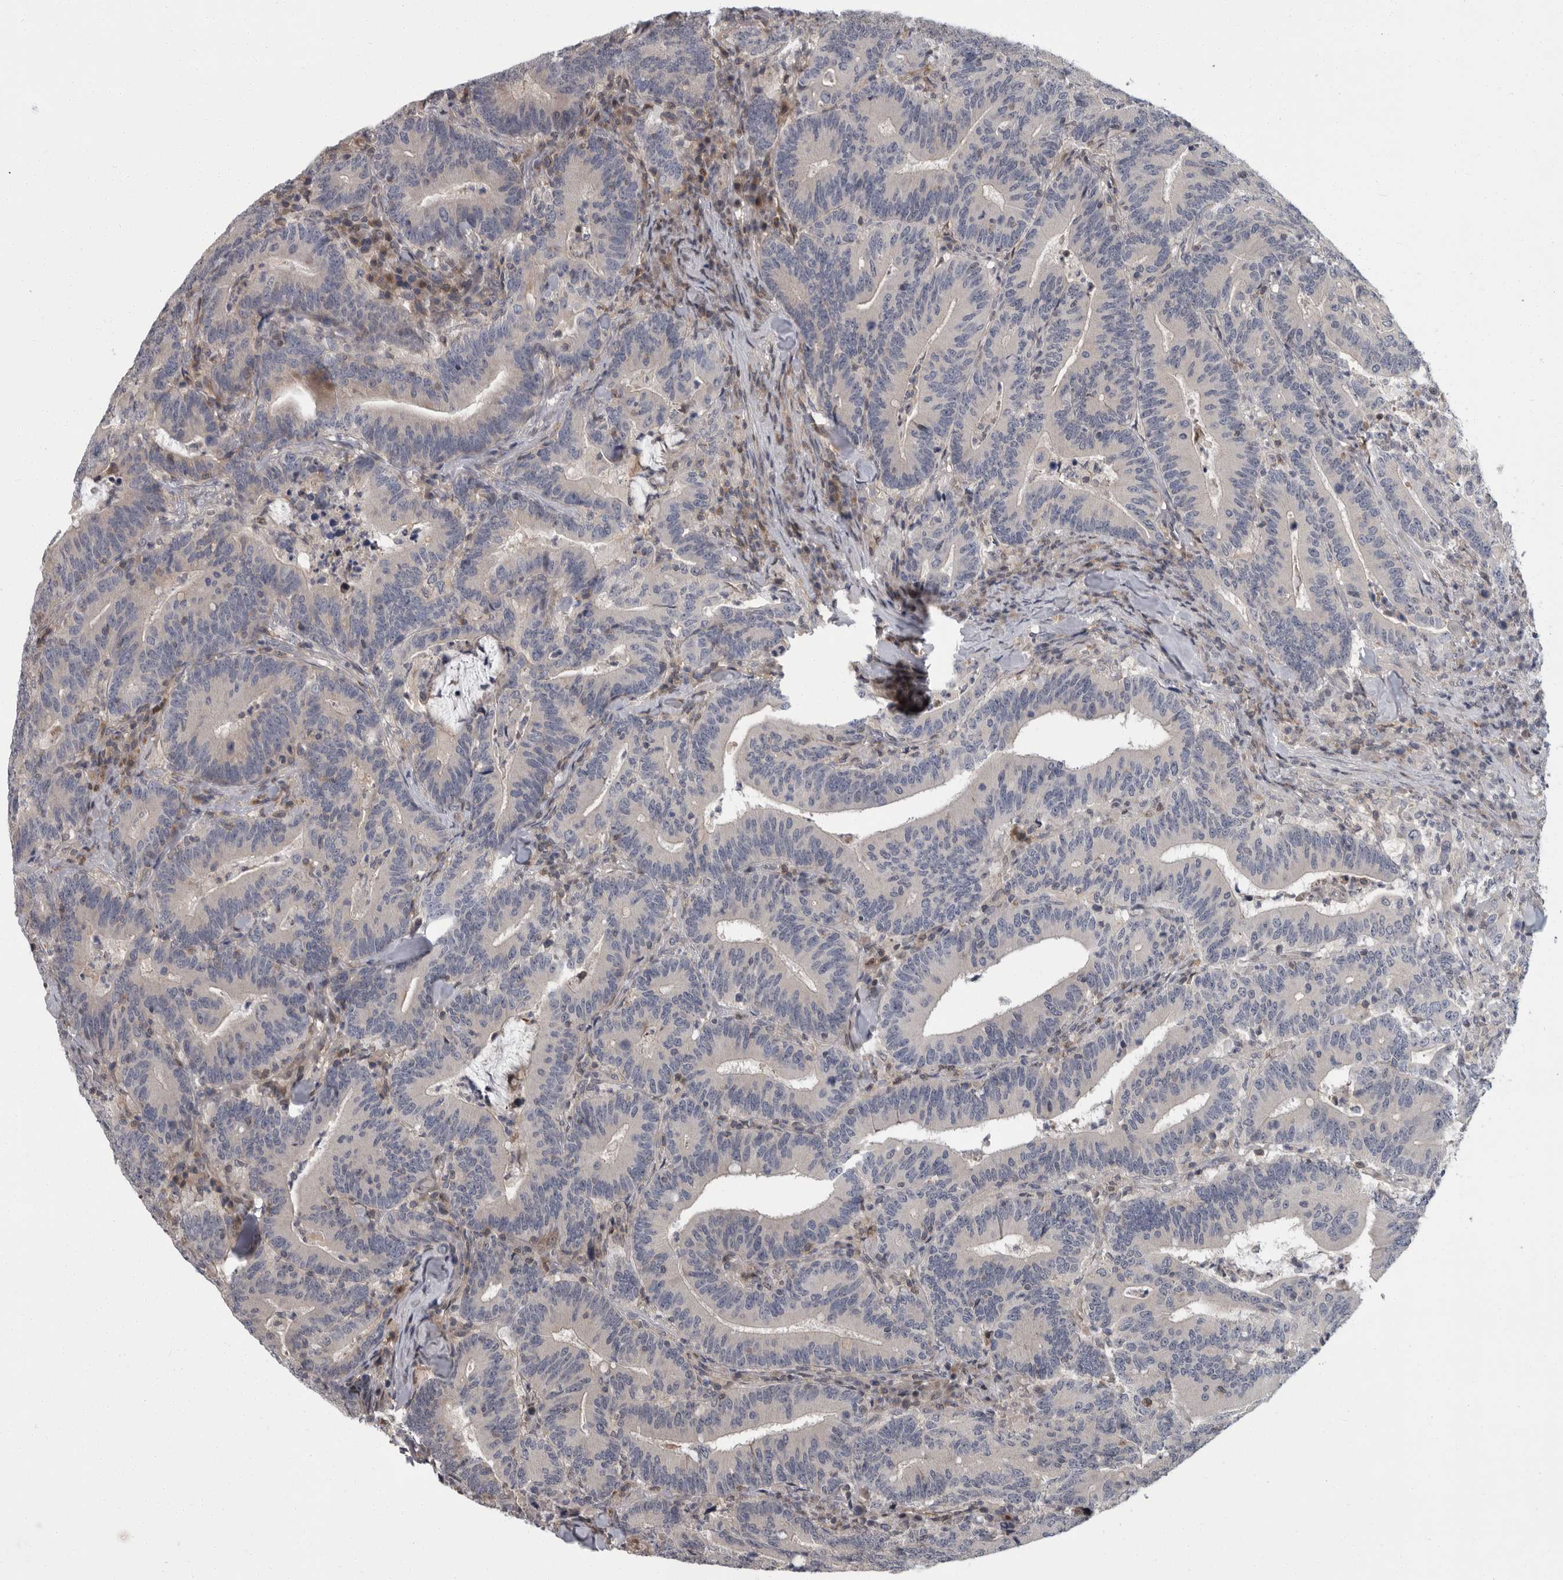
{"staining": {"intensity": "weak", "quantity": "<25%", "location": "cytoplasmic/membranous"}, "tissue": "colorectal cancer", "cell_type": "Tumor cells", "image_type": "cancer", "snomed": [{"axis": "morphology", "description": "Adenocarcinoma, NOS"}, {"axis": "topography", "description": "Colon"}], "caption": "Immunohistochemistry (IHC) histopathology image of neoplastic tissue: human colorectal cancer (adenocarcinoma) stained with DAB (3,3'-diaminobenzidine) demonstrates no significant protein staining in tumor cells.", "gene": "PDE7A", "patient": {"sex": "female", "age": 66}}